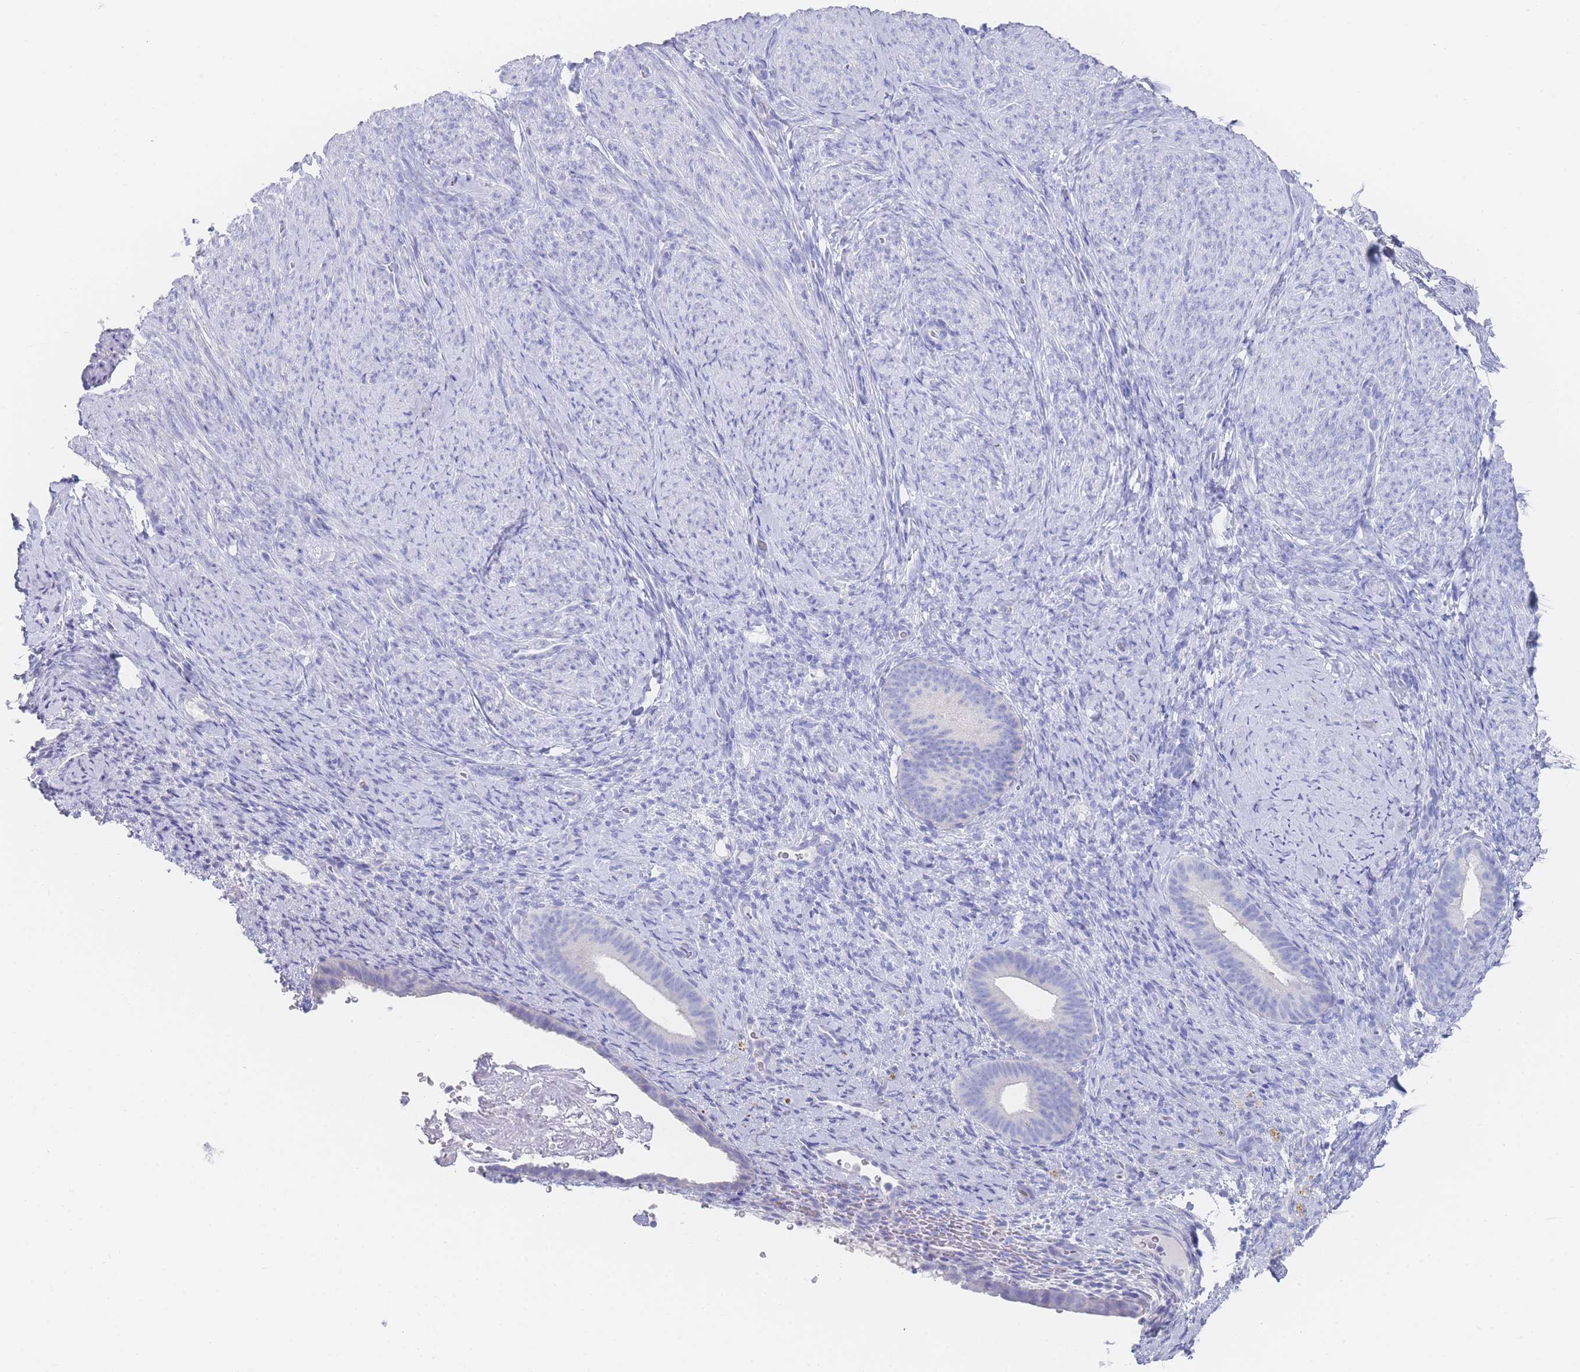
{"staining": {"intensity": "negative", "quantity": "none", "location": "none"}, "tissue": "endometrium", "cell_type": "Cells in endometrial stroma", "image_type": "normal", "snomed": [{"axis": "morphology", "description": "Normal tissue, NOS"}, {"axis": "topography", "description": "Endometrium"}], "caption": "This is an immunohistochemistry (IHC) micrograph of normal endometrium. There is no positivity in cells in endometrial stroma.", "gene": "LRRC37A2", "patient": {"sex": "female", "age": 65}}